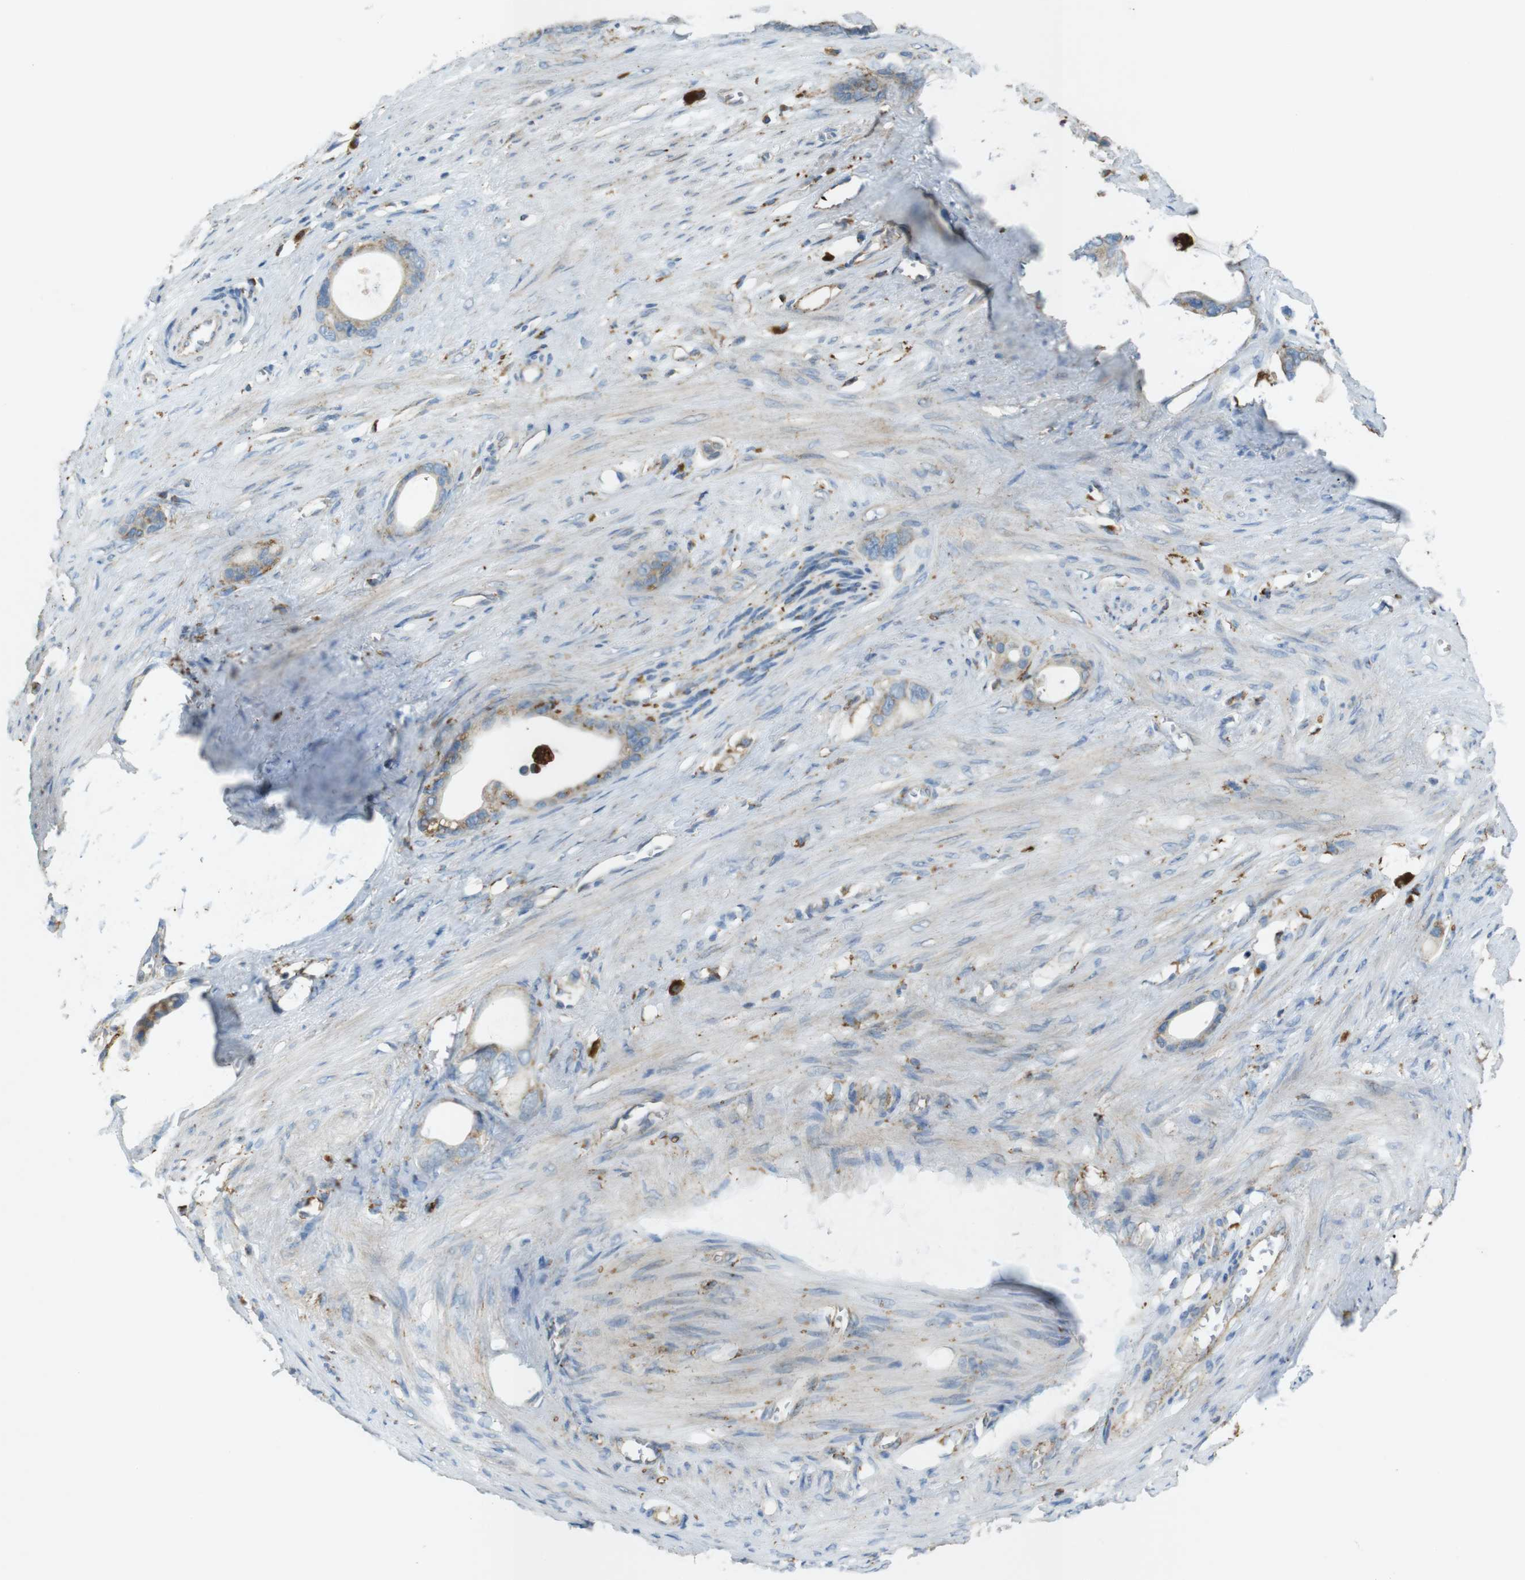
{"staining": {"intensity": "moderate", "quantity": "25%-75%", "location": "cytoplasmic/membranous"}, "tissue": "stomach cancer", "cell_type": "Tumor cells", "image_type": "cancer", "snomed": [{"axis": "morphology", "description": "Adenocarcinoma, NOS"}, {"axis": "topography", "description": "Stomach"}], "caption": "IHC (DAB) staining of stomach cancer reveals moderate cytoplasmic/membranous protein staining in about 25%-75% of tumor cells.", "gene": "LAMP1", "patient": {"sex": "female", "age": 75}}